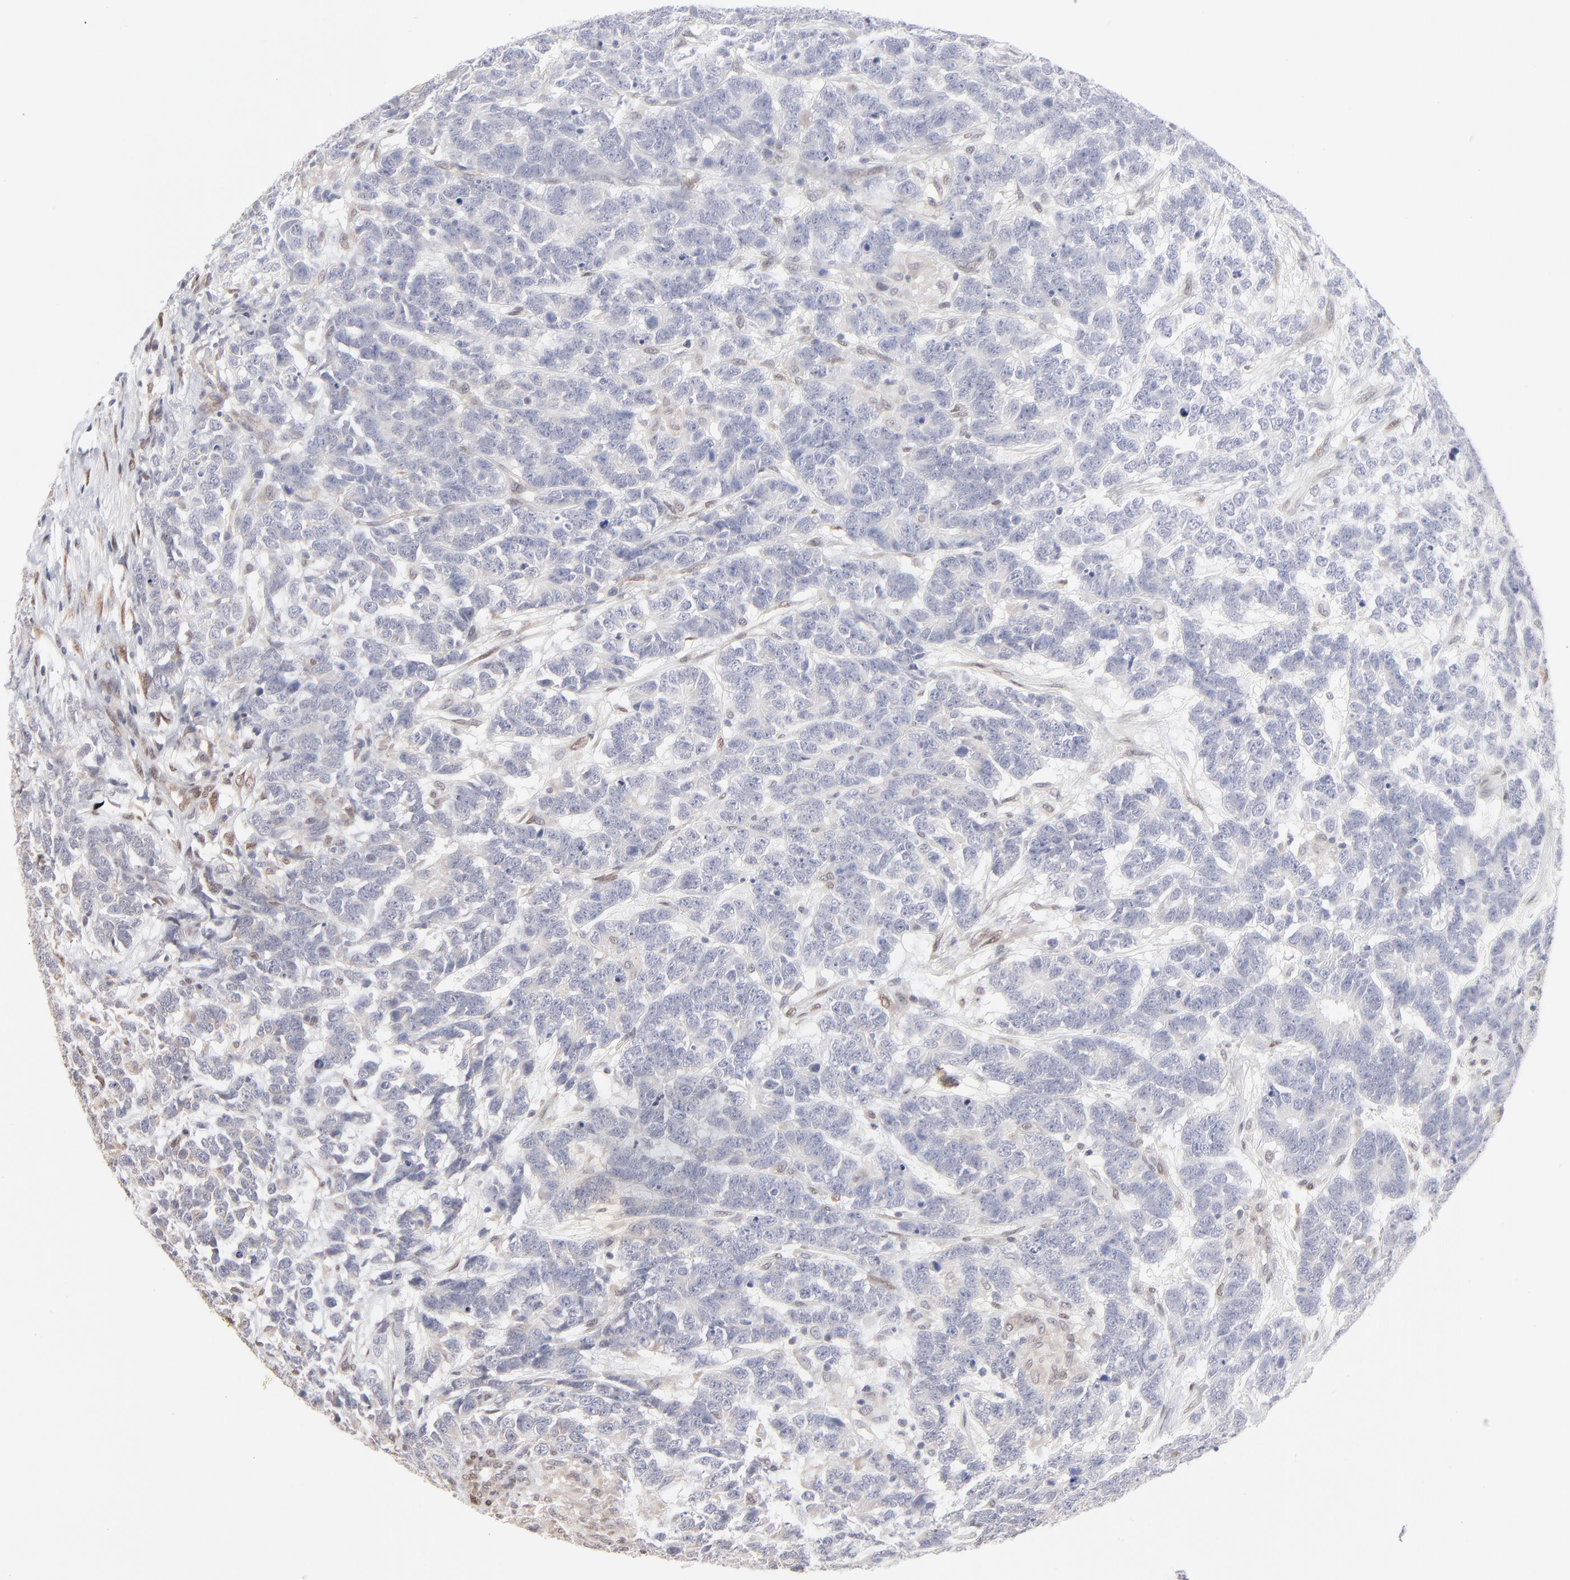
{"staining": {"intensity": "negative", "quantity": "none", "location": "none"}, "tissue": "testis cancer", "cell_type": "Tumor cells", "image_type": "cancer", "snomed": [{"axis": "morphology", "description": "Carcinoma, Embryonal, NOS"}, {"axis": "topography", "description": "Testis"}], "caption": "Immunohistochemical staining of human testis cancer (embryonal carcinoma) shows no significant expression in tumor cells.", "gene": "RBM3", "patient": {"sex": "male", "age": 26}}